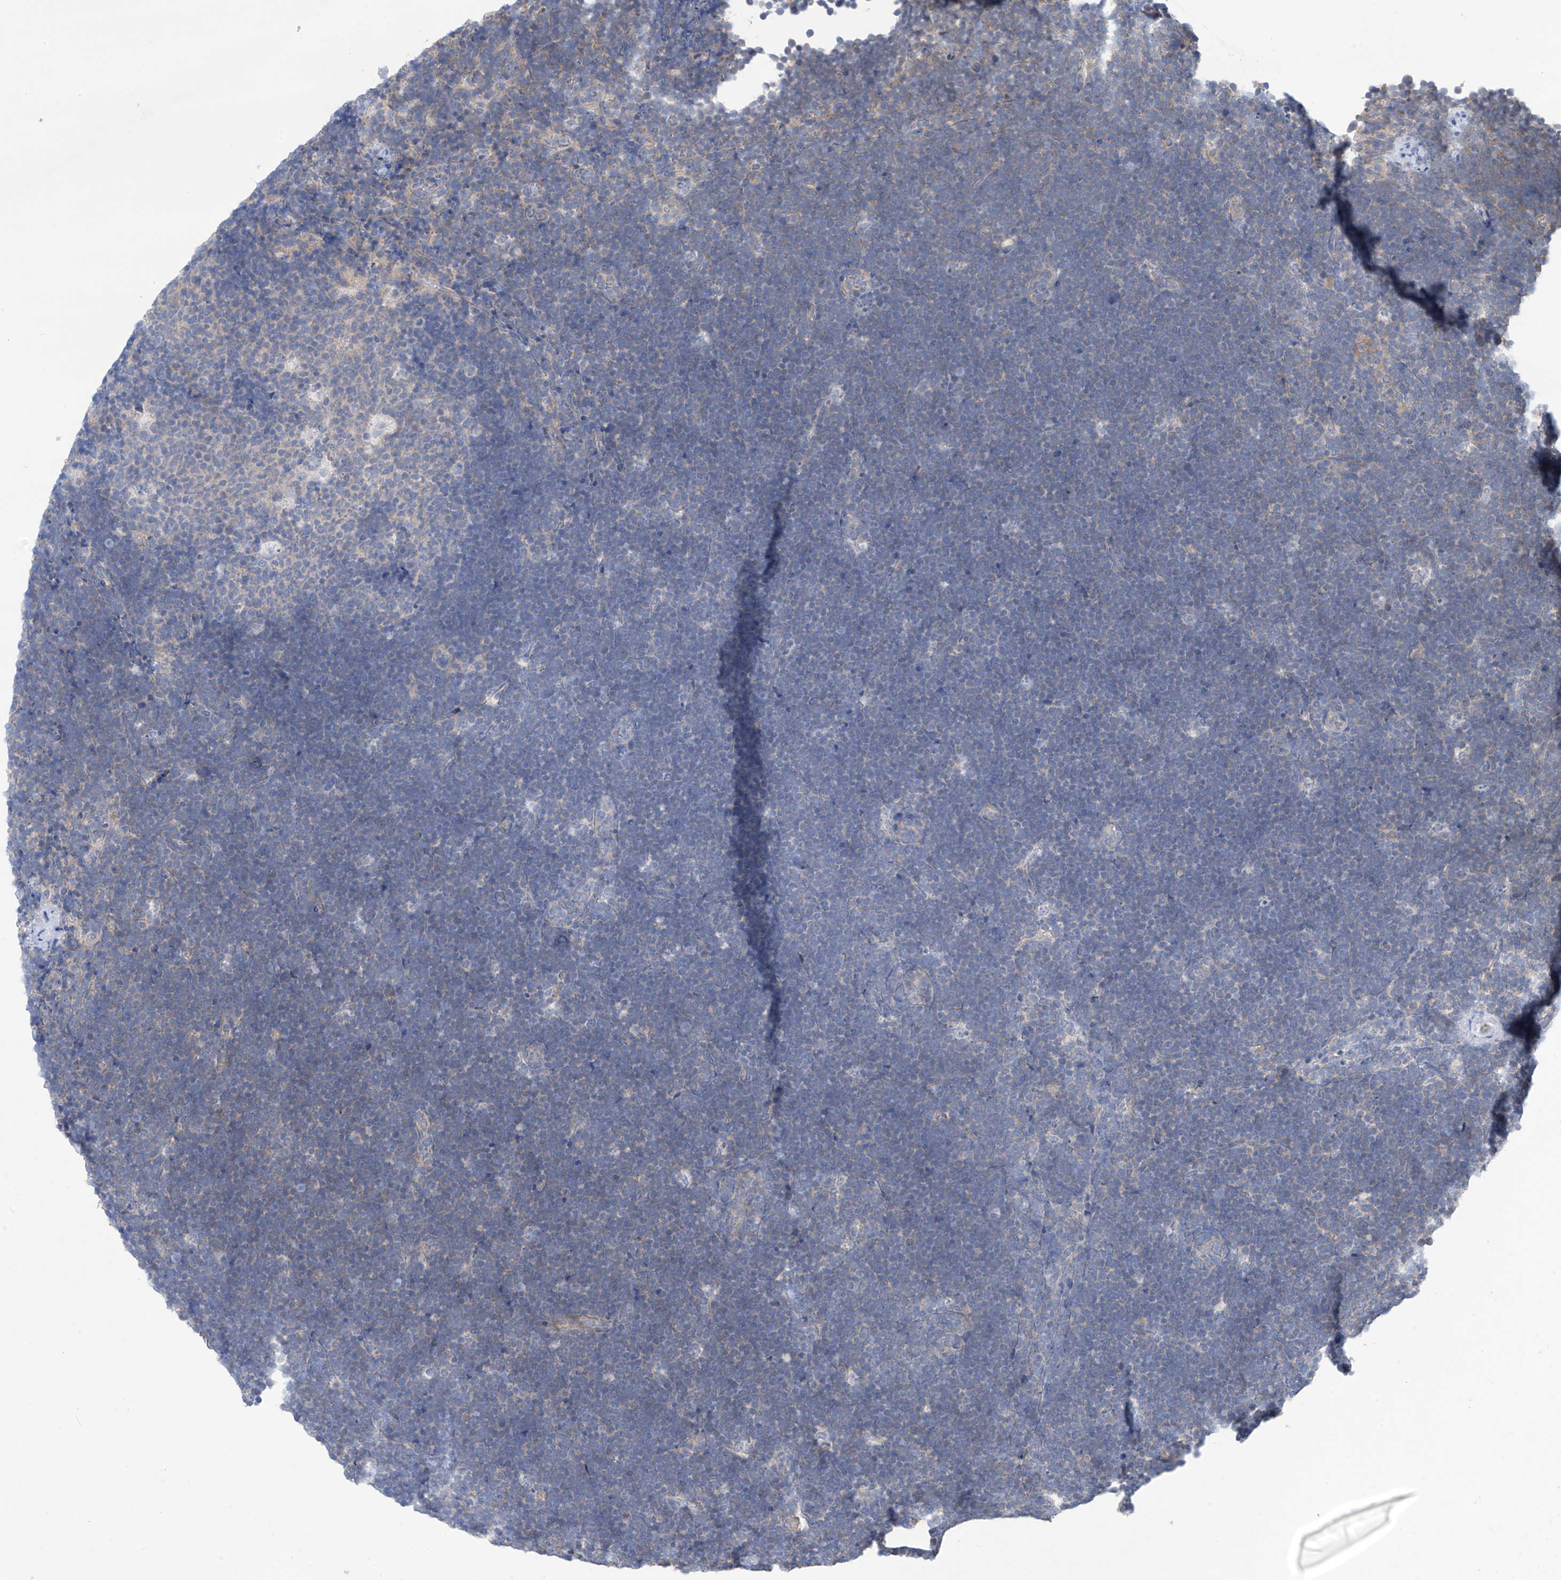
{"staining": {"intensity": "negative", "quantity": "none", "location": "none"}, "tissue": "lymphoma", "cell_type": "Tumor cells", "image_type": "cancer", "snomed": [{"axis": "morphology", "description": "Malignant lymphoma, non-Hodgkin's type, High grade"}, {"axis": "topography", "description": "Lymph node"}], "caption": "The micrograph displays no significant positivity in tumor cells of lymphoma.", "gene": "PHACTR4", "patient": {"sex": "male", "age": 13}}